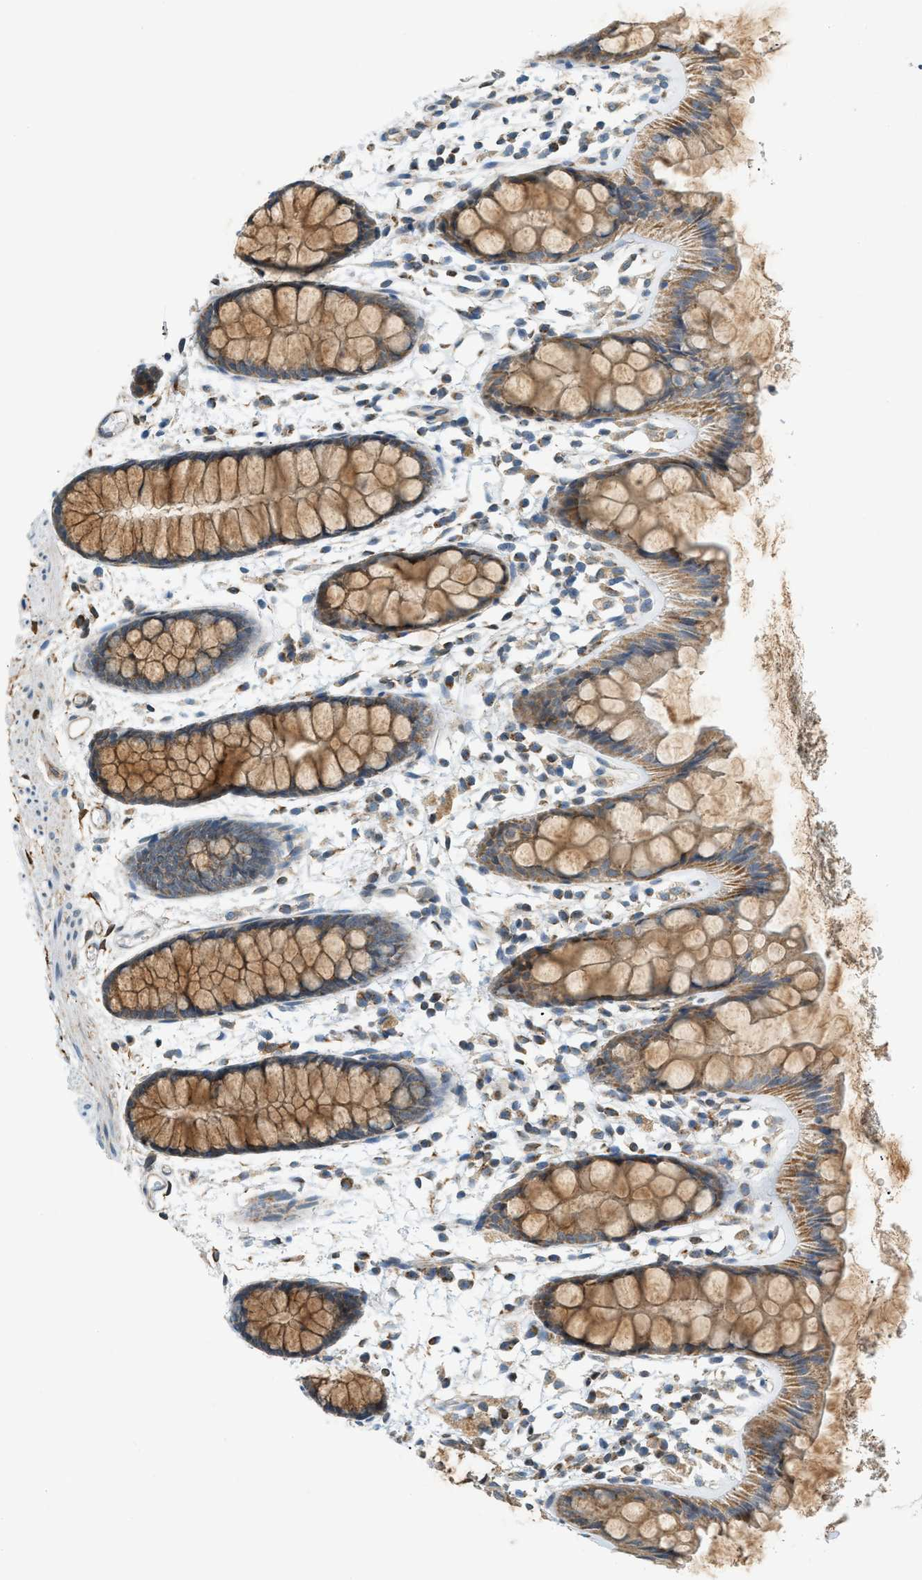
{"staining": {"intensity": "moderate", "quantity": ">75%", "location": "cytoplasmic/membranous"}, "tissue": "rectum", "cell_type": "Glandular cells", "image_type": "normal", "snomed": [{"axis": "morphology", "description": "Normal tissue, NOS"}, {"axis": "topography", "description": "Rectum"}], "caption": "Brown immunohistochemical staining in unremarkable human rectum shows moderate cytoplasmic/membranous positivity in about >75% of glandular cells.", "gene": "PIGG", "patient": {"sex": "female", "age": 66}}